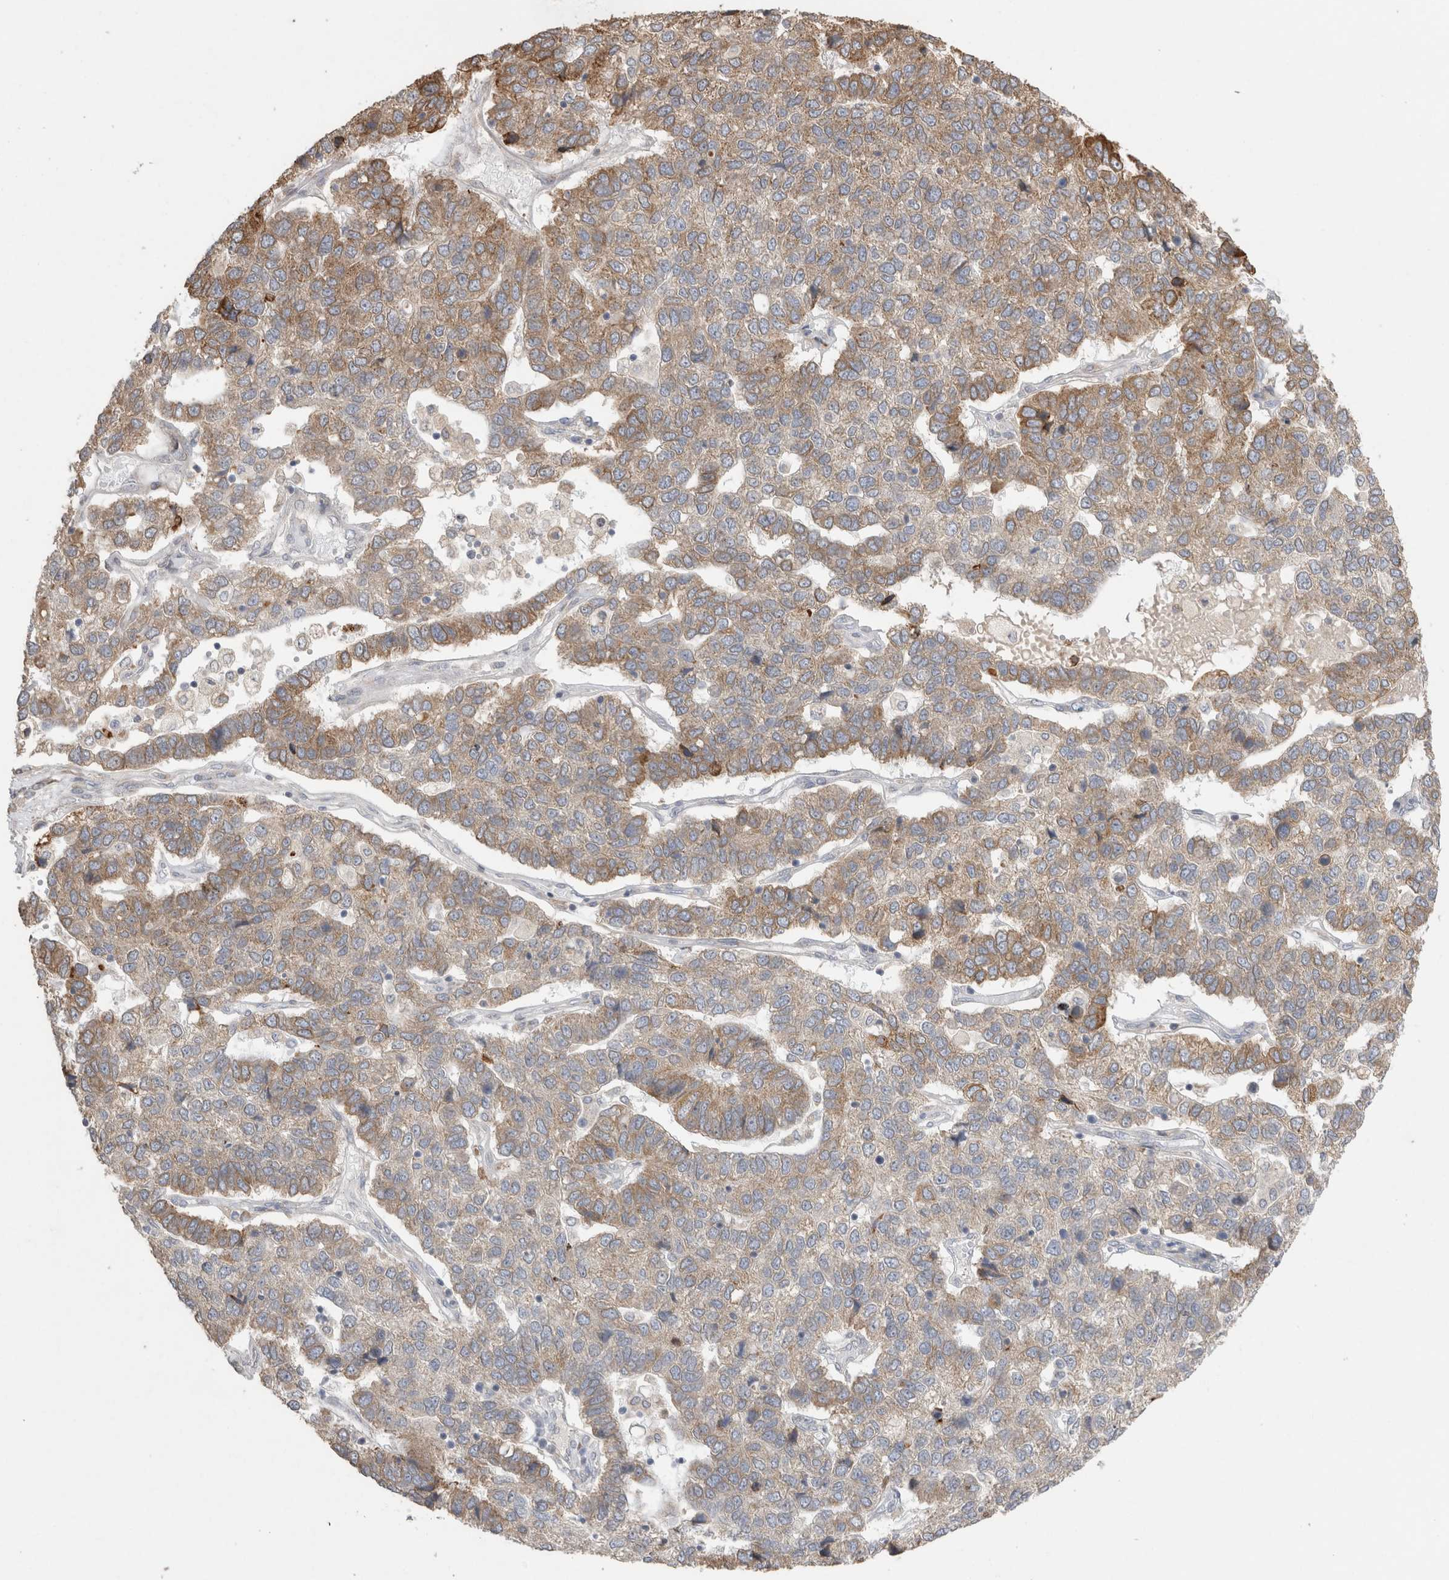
{"staining": {"intensity": "moderate", "quantity": "<25%", "location": "cytoplasmic/membranous"}, "tissue": "pancreatic cancer", "cell_type": "Tumor cells", "image_type": "cancer", "snomed": [{"axis": "morphology", "description": "Adenocarcinoma, NOS"}, {"axis": "topography", "description": "Pancreas"}], "caption": "Immunohistochemical staining of human pancreatic cancer (adenocarcinoma) reveals moderate cytoplasmic/membranous protein staining in about <25% of tumor cells. The staining was performed using DAB, with brown indicating positive protein expression. Nuclei are stained blue with hematoxylin.", "gene": "TRMT9B", "patient": {"sex": "female", "age": 61}}